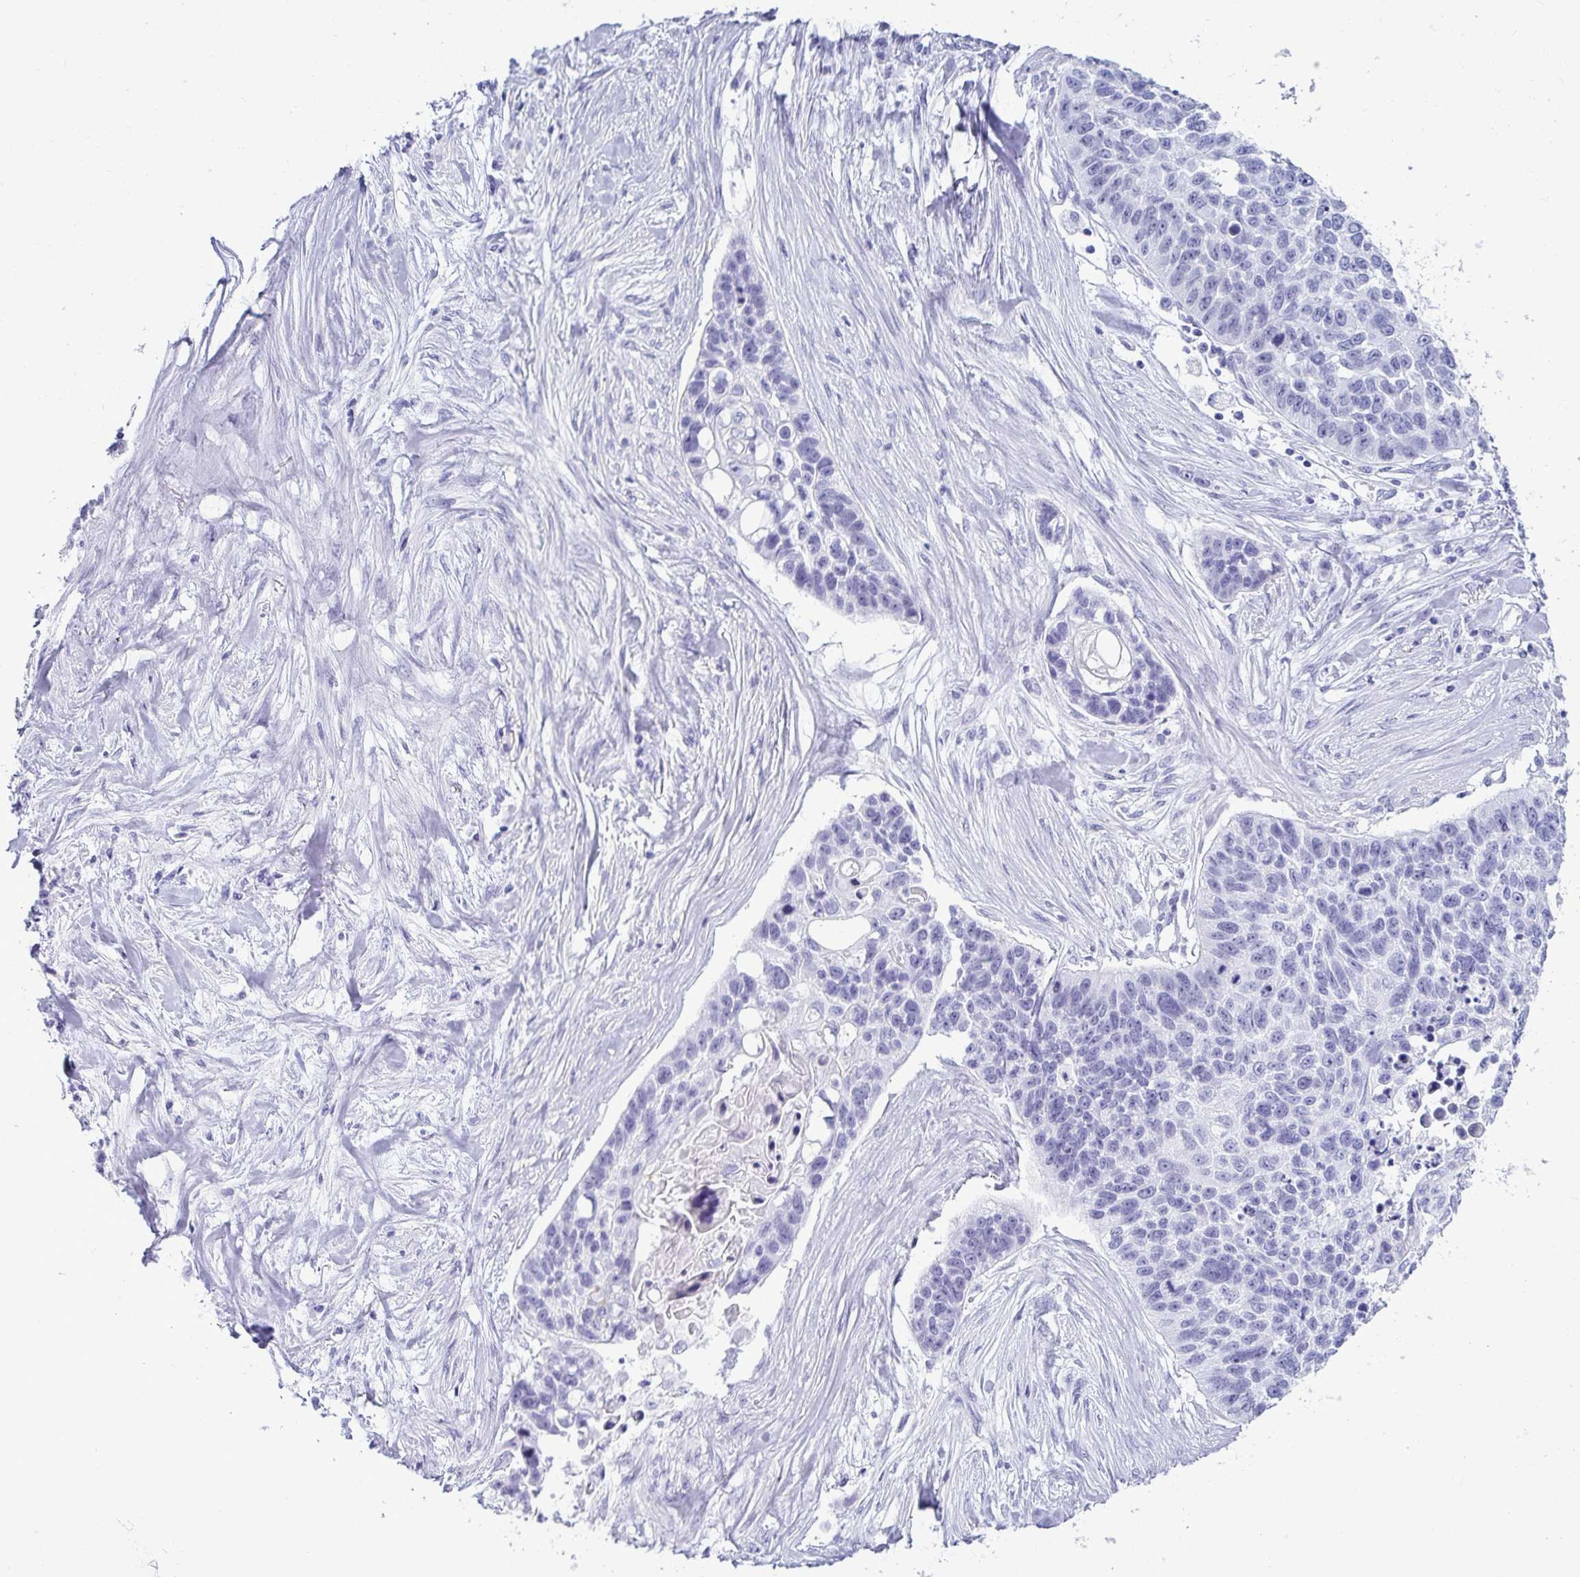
{"staining": {"intensity": "negative", "quantity": "none", "location": "none"}, "tissue": "lung cancer", "cell_type": "Tumor cells", "image_type": "cancer", "snomed": [{"axis": "morphology", "description": "Squamous cell carcinoma, NOS"}, {"axis": "topography", "description": "Lung"}], "caption": "The micrograph exhibits no staining of tumor cells in lung cancer (squamous cell carcinoma).", "gene": "CLGN", "patient": {"sex": "male", "age": 62}}